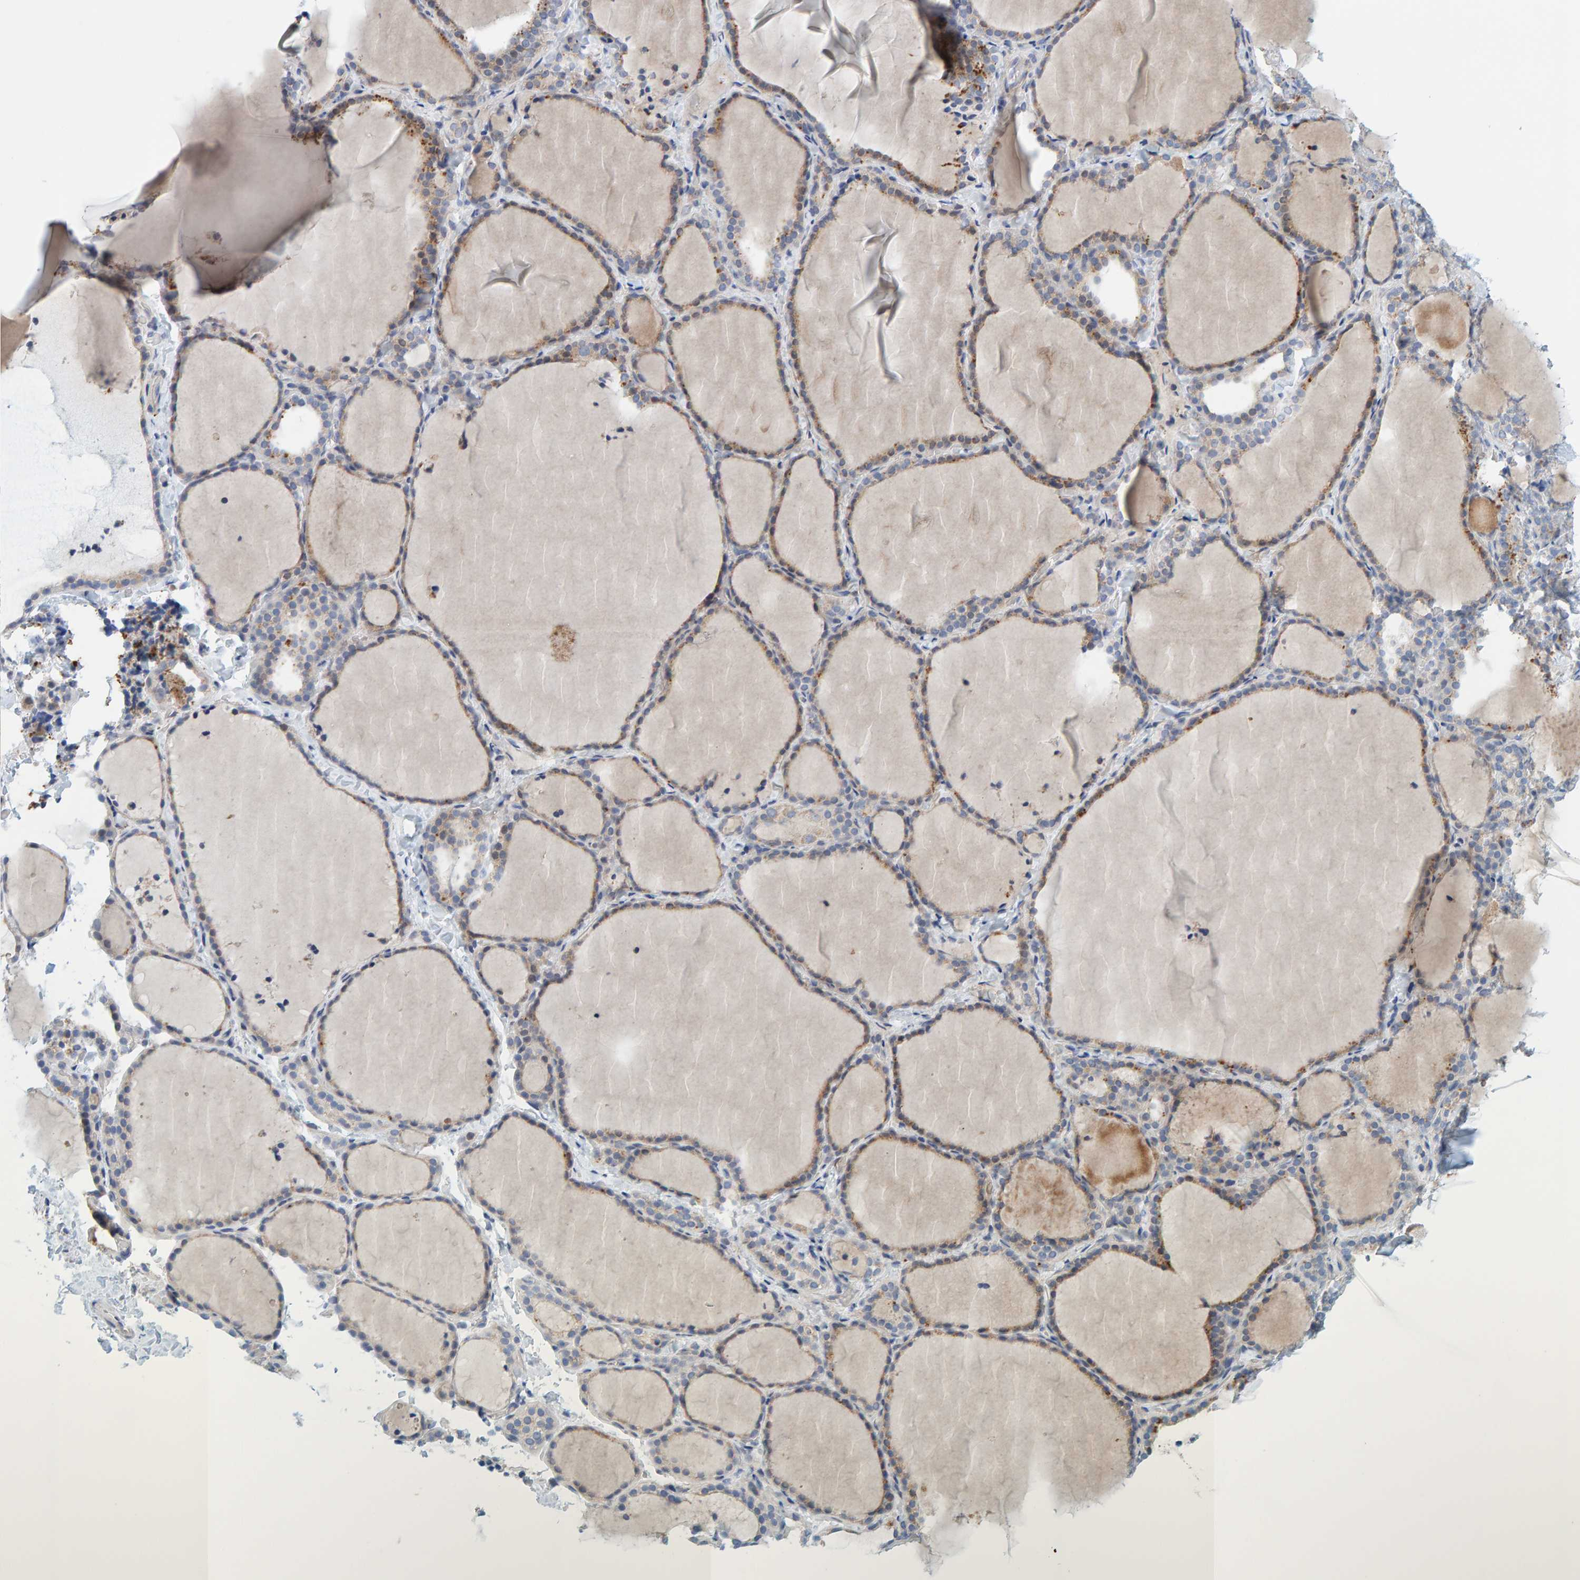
{"staining": {"intensity": "weak", "quantity": "25%-75%", "location": "cytoplasmic/membranous"}, "tissue": "thyroid gland", "cell_type": "Glandular cells", "image_type": "normal", "snomed": [{"axis": "morphology", "description": "Normal tissue, NOS"}, {"axis": "topography", "description": "Thyroid gland"}], "caption": "A brown stain labels weak cytoplasmic/membranous staining of a protein in glandular cells of normal thyroid gland.", "gene": "ZC3H3", "patient": {"sex": "female", "age": 22}}